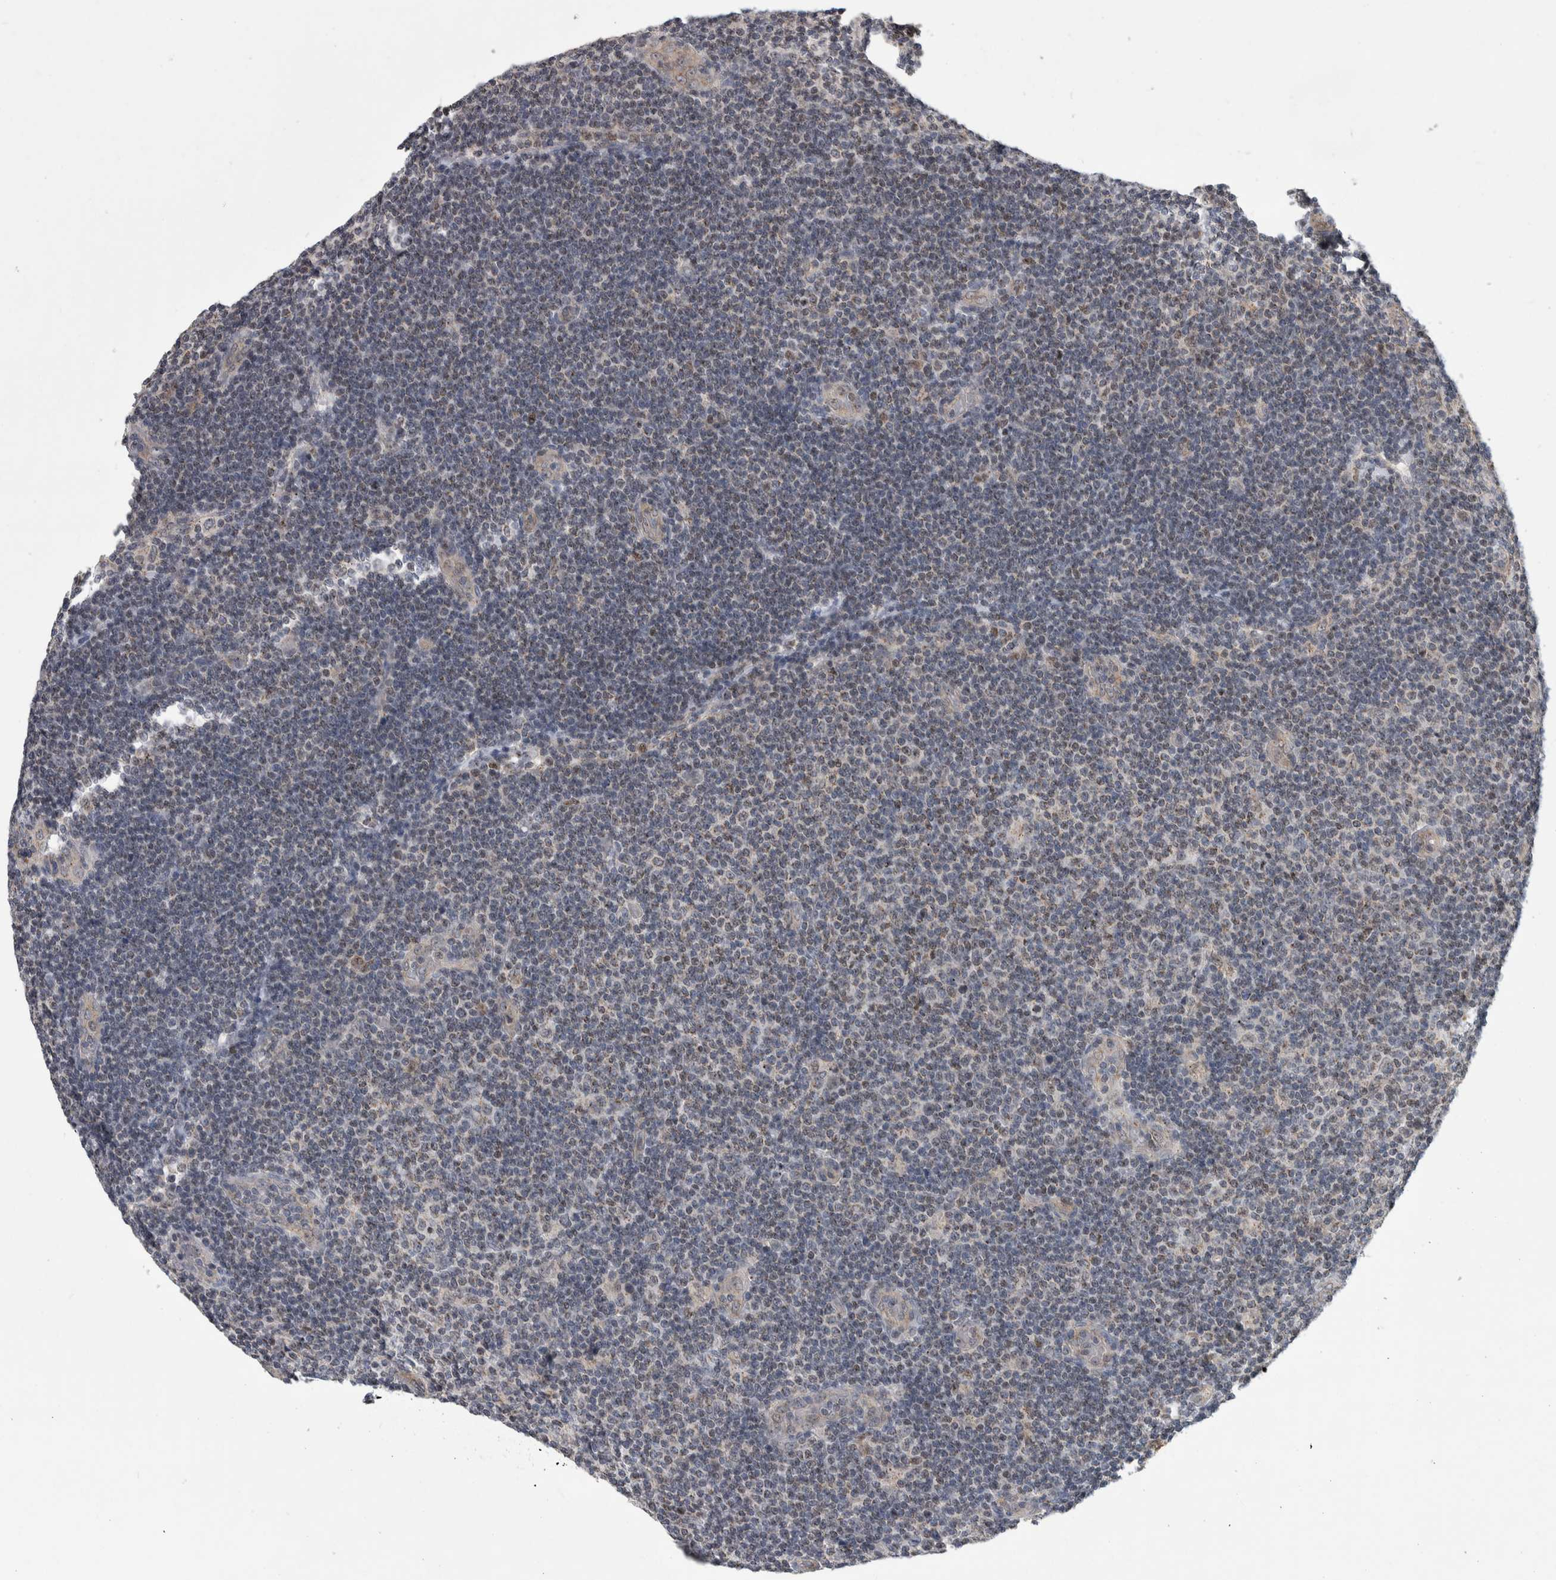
{"staining": {"intensity": "weak", "quantity": "<25%", "location": "nuclear"}, "tissue": "lymphoma", "cell_type": "Tumor cells", "image_type": "cancer", "snomed": [{"axis": "morphology", "description": "Malignant lymphoma, non-Hodgkin's type, Low grade"}, {"axis": "topography", "description": "Lymph node"}], "caption": "The immunohistochemistry micrograph has no significant positivity in tumor cells of lymphoma tissue.", "gene": "MSL1", "patient": {"sex": "male", "age": 83}}